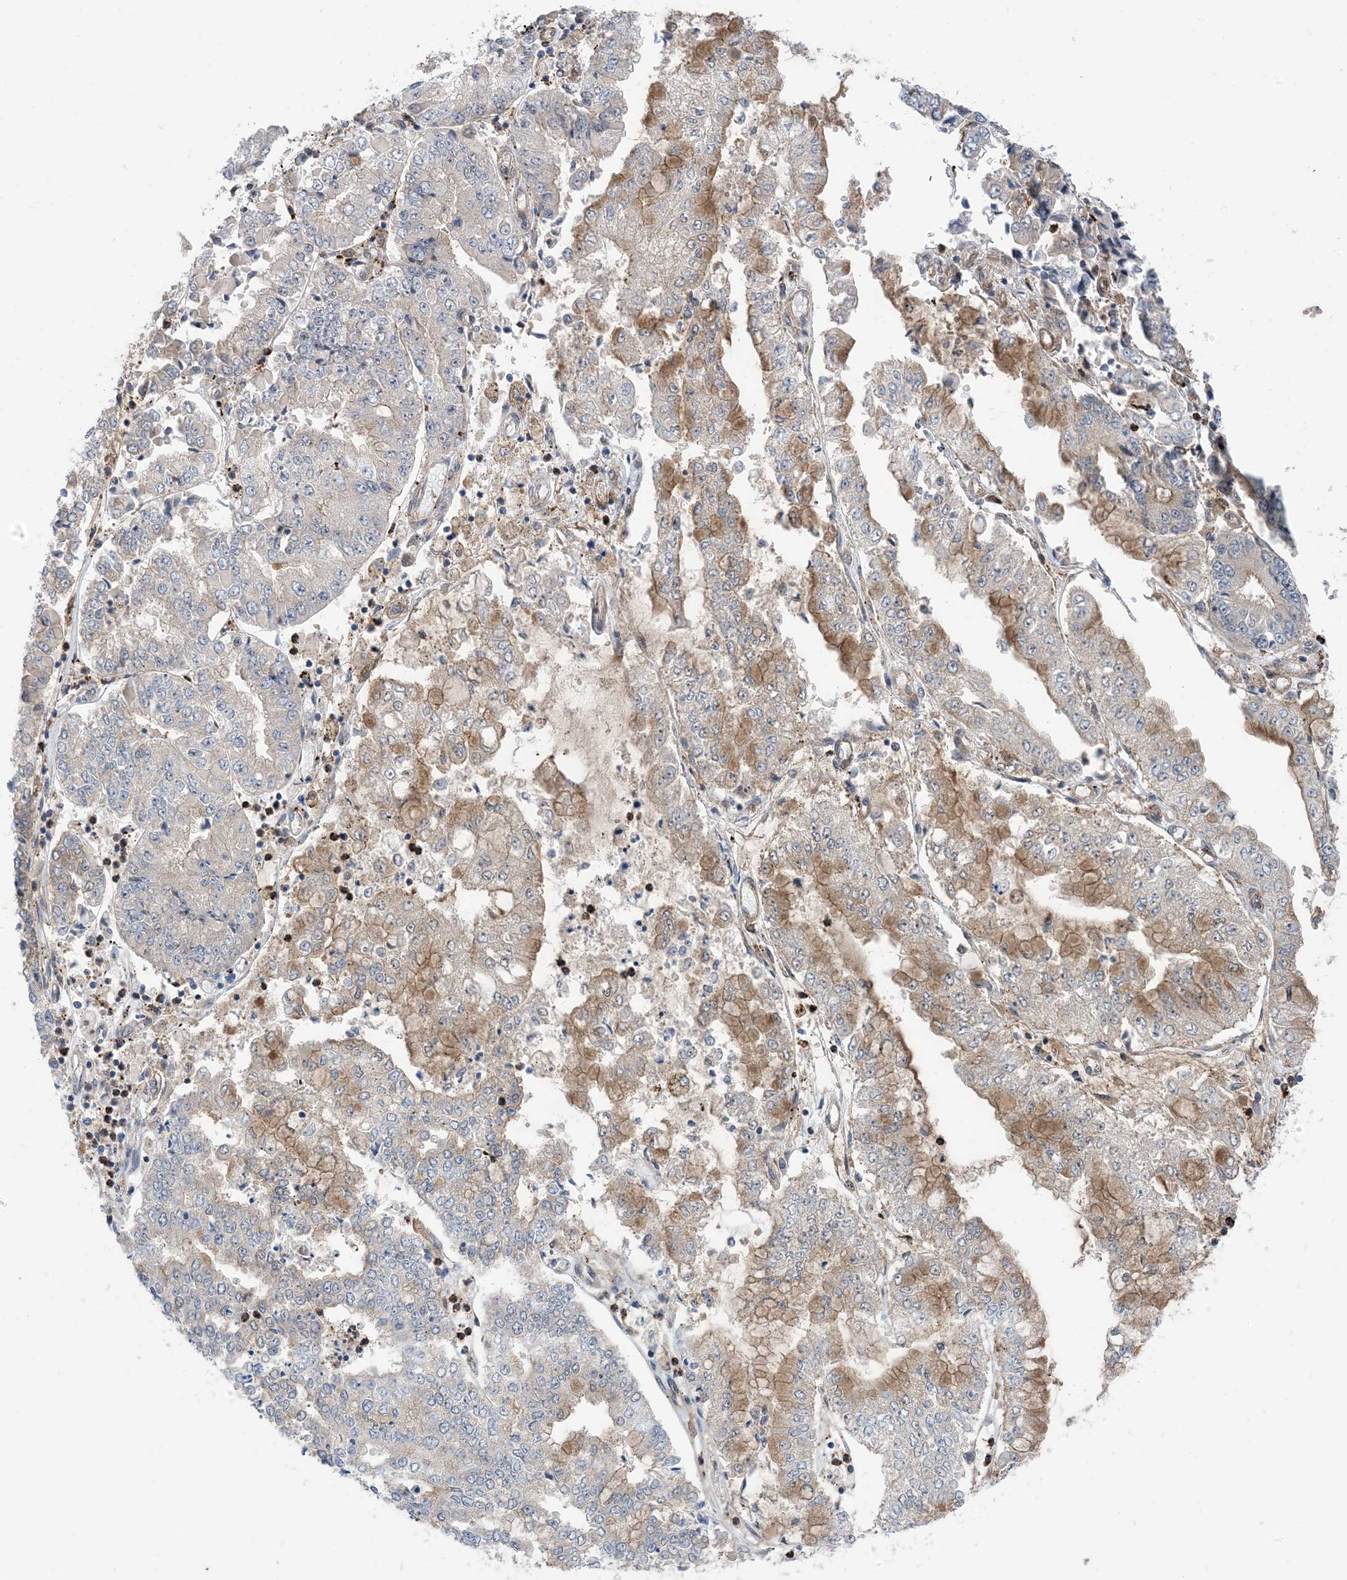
{"staining": {"intensity": "moderate", "quantity": "<25%", "location": "cytoplasmic/membranous"}, "tissue": "stomach cancer", "cell_type": "Tumor cells", "image_type": "cancer", "snomed": [{"axis": "morphology", "description": "Adenocarcinoma, NOS"}, {"axis": "topography", "description": "Stomach"}], "caption": "Immunohistochemistry (IHC) (DAB (3,3'-diaminobenzidine)) staining of adenocarcinoma (stomach) shows moderate cytoplasmic/membranous protein expression in approximately <25% of tumor cells.", "gene": "HS1BP3", "patient": {"sex": "male", "age": 76}}